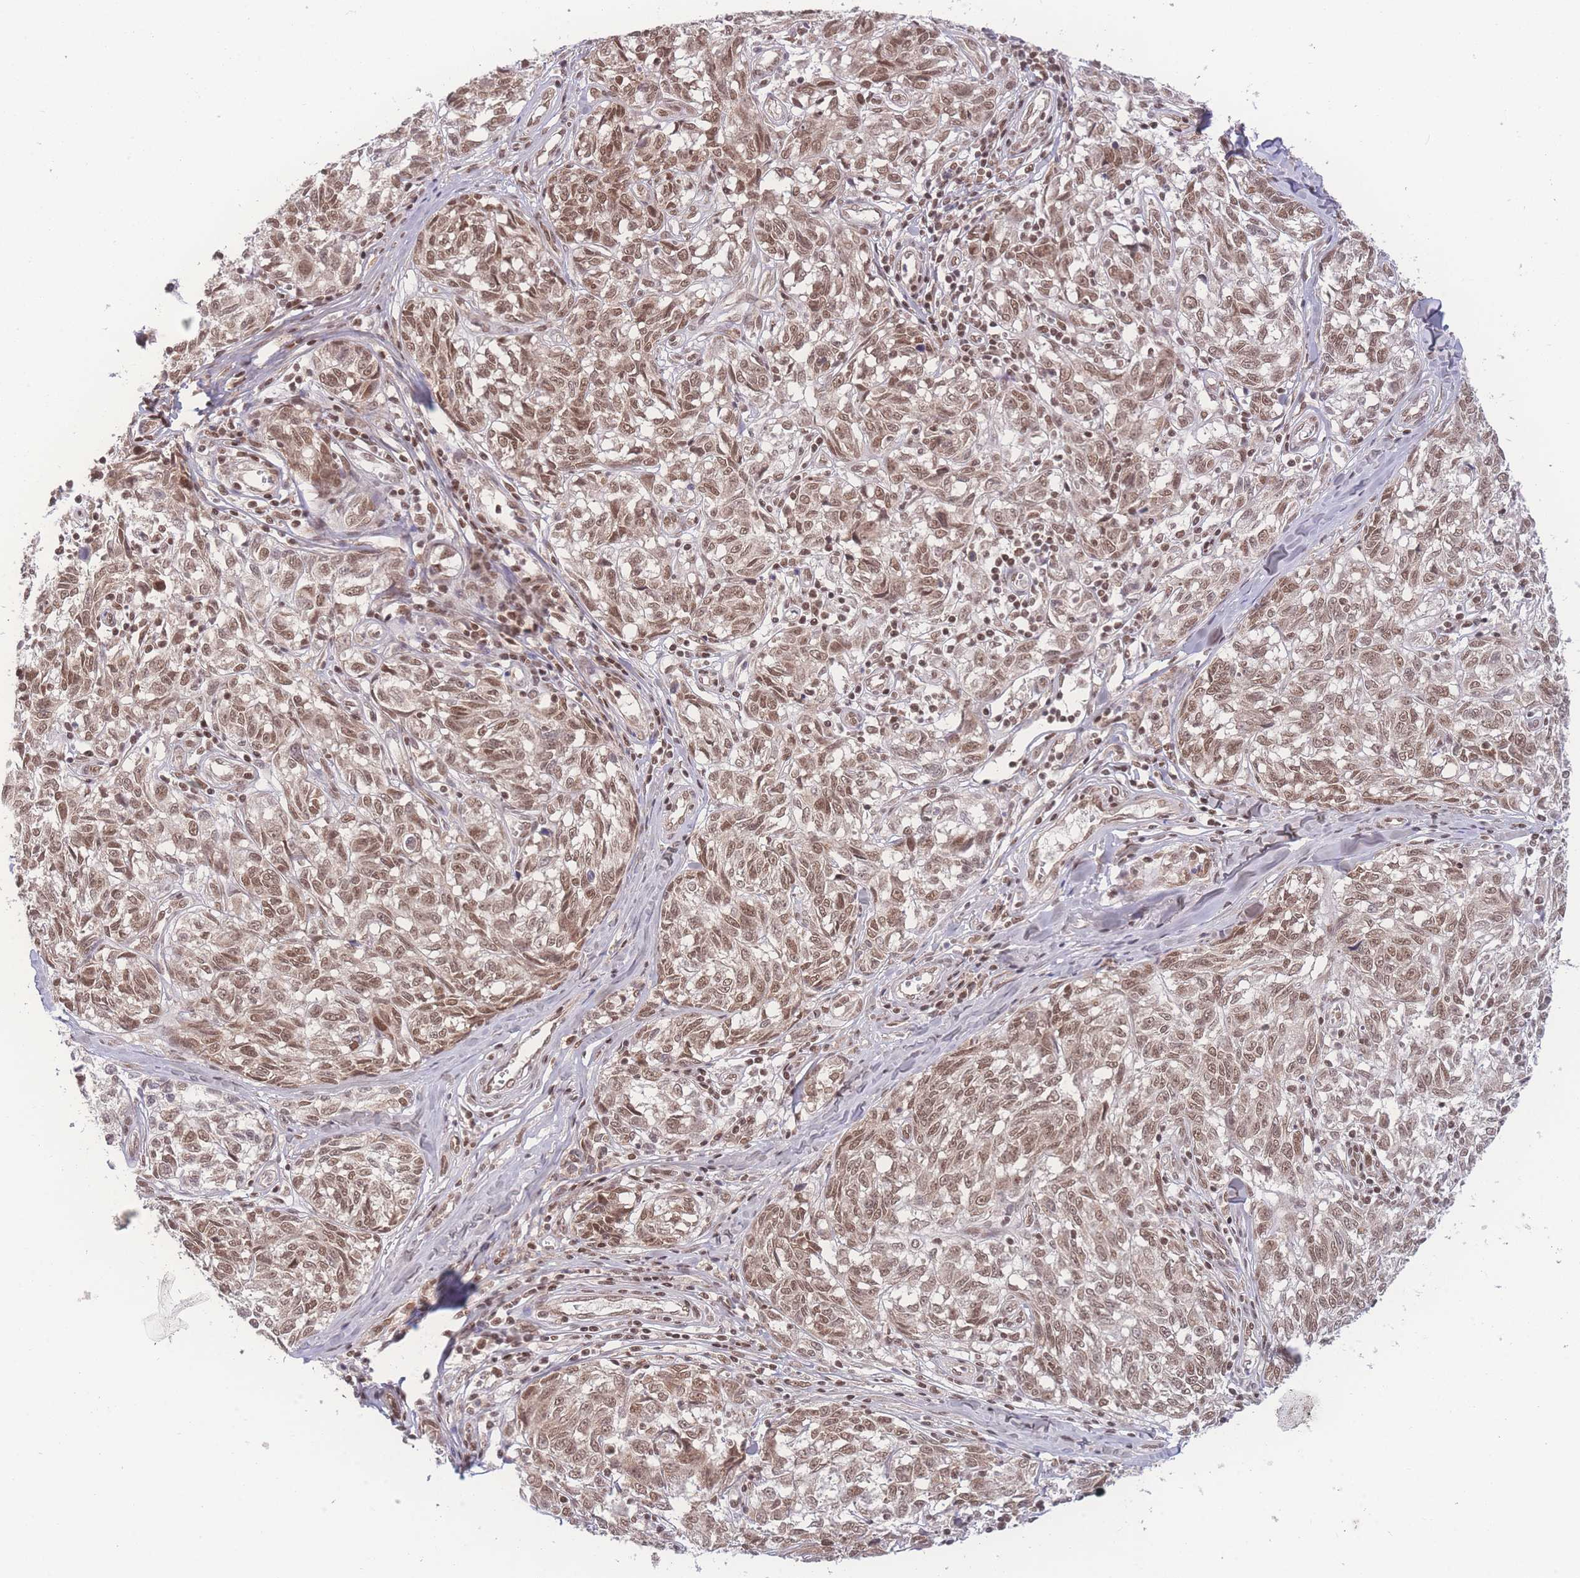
{"staining": {"intensity": "moderate", "quantity": ">75%", "location": "nuclear"}, "tissue": "melanoma", "cell_type": "Tumor cells", "image_type": "cancer", "snomed": [{"axis": "morphology", "description": "Normal tissue, NOS"}, {"axis": "morphology", "description": "Malignant melanoma, NOS"}, {"axis": "topography", "description": "Skin"}], "caption": "Human malignant melanoma stained with a brown dye reveals moderate nuclear positive staining in about >75% of tumor cells.", "gene": "RAVER1", "patient": {"sex": "female", "age": 64}}